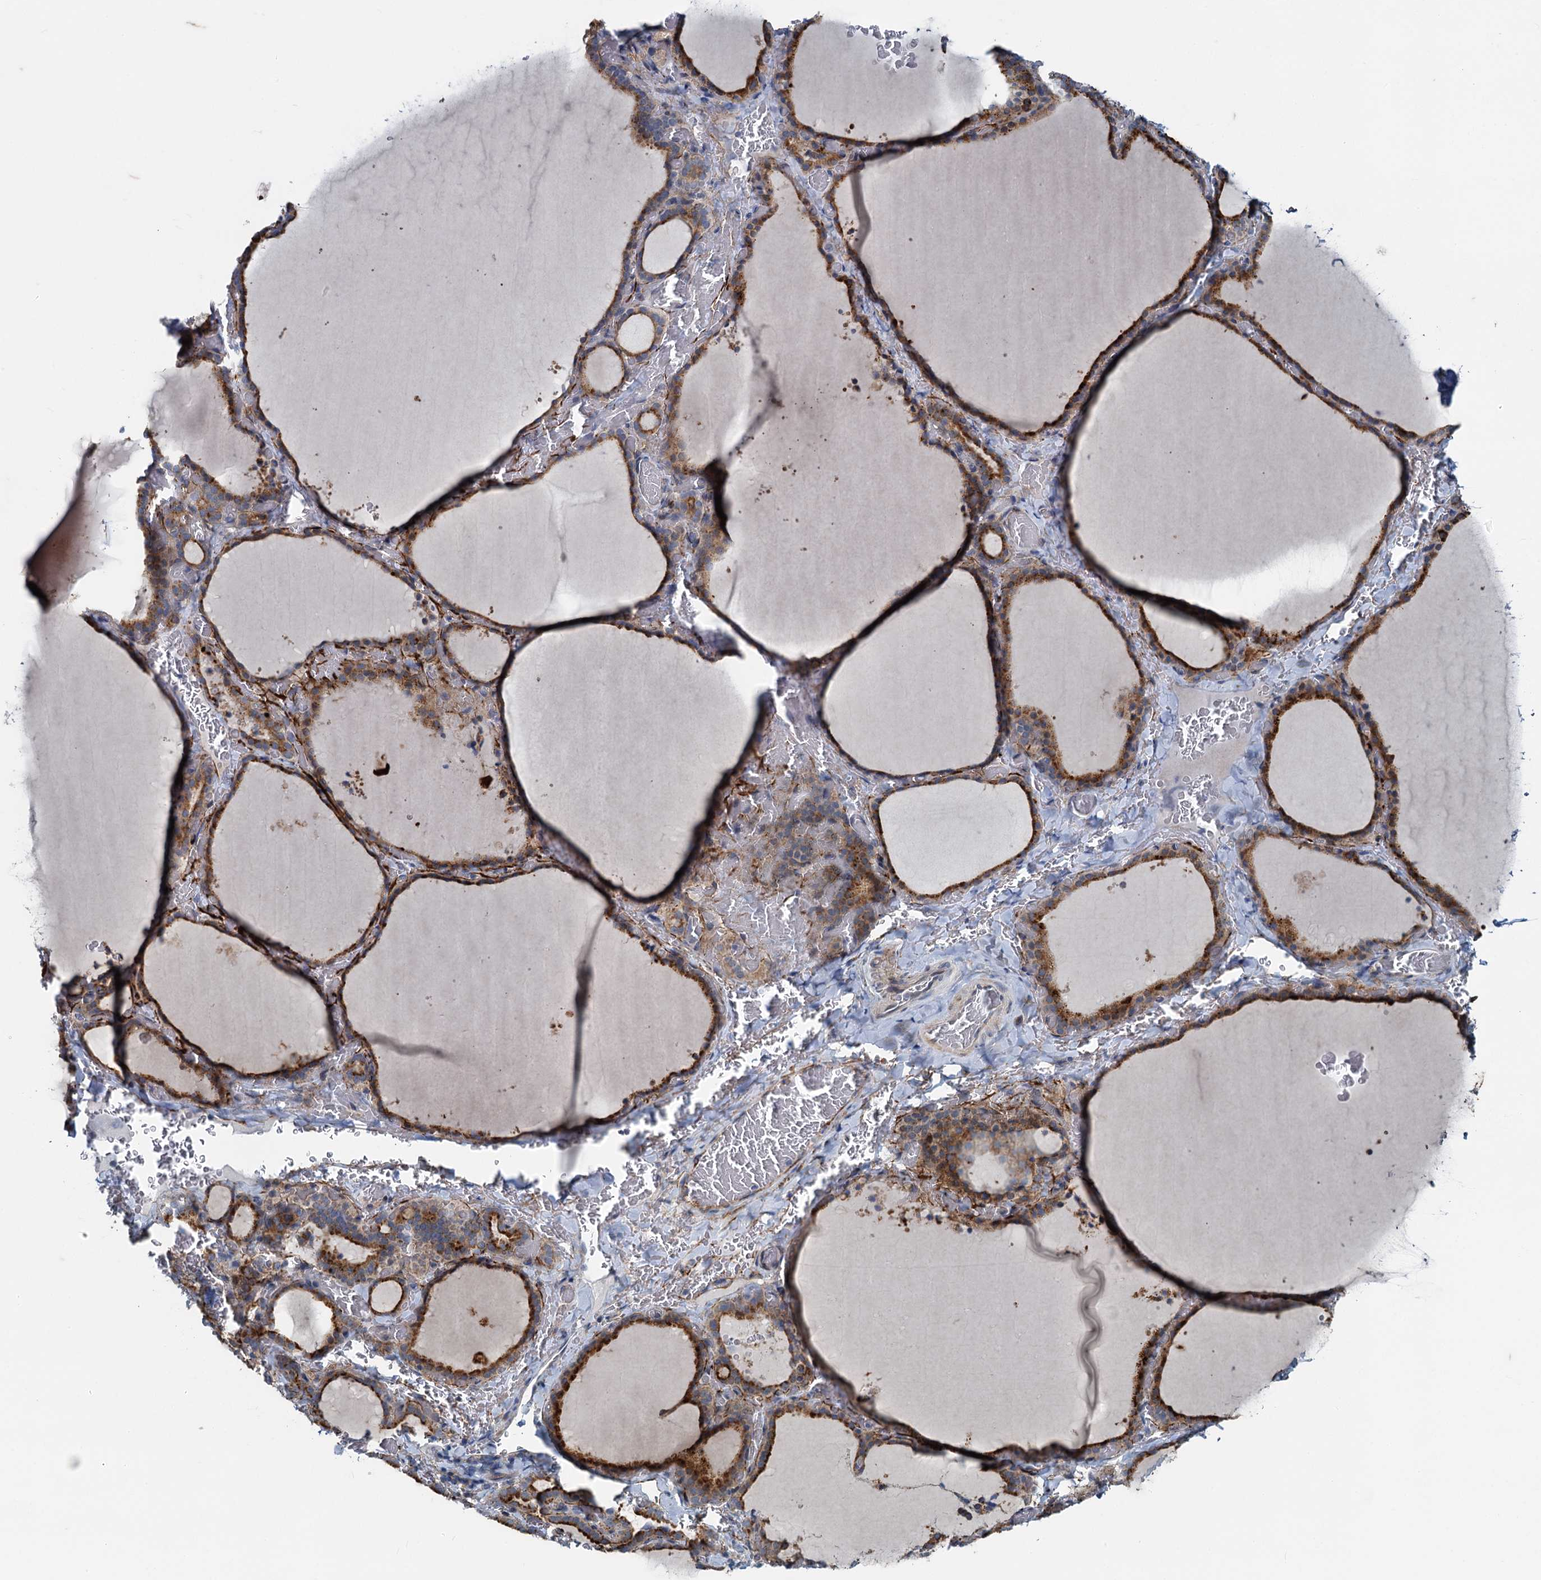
{"staining": {"intensity": "strong", "quantity": ">75%", "location": "cytoplasmic/membranous"}, "tissue": "thyroid gland", "cell_type": "Glandular cells", "image_type": "normal", "snomed": [{"axis": "morphology", "description": "Normal tissue, NOS"}, {"axis": "topography", "description": "Thyroid gland"}], "caption": "A high-resolution image shows immunohistochemistry (IHC) staining of unremarkable thyroid gland, which displays strong cytoplasmic/membranous staining in approximately >75% of glandular cells. (Brightfield microscopy of DAB IHC at high magnification).", "gene": "ADCY2", "patient": {"sex": "female", "age": 39}}